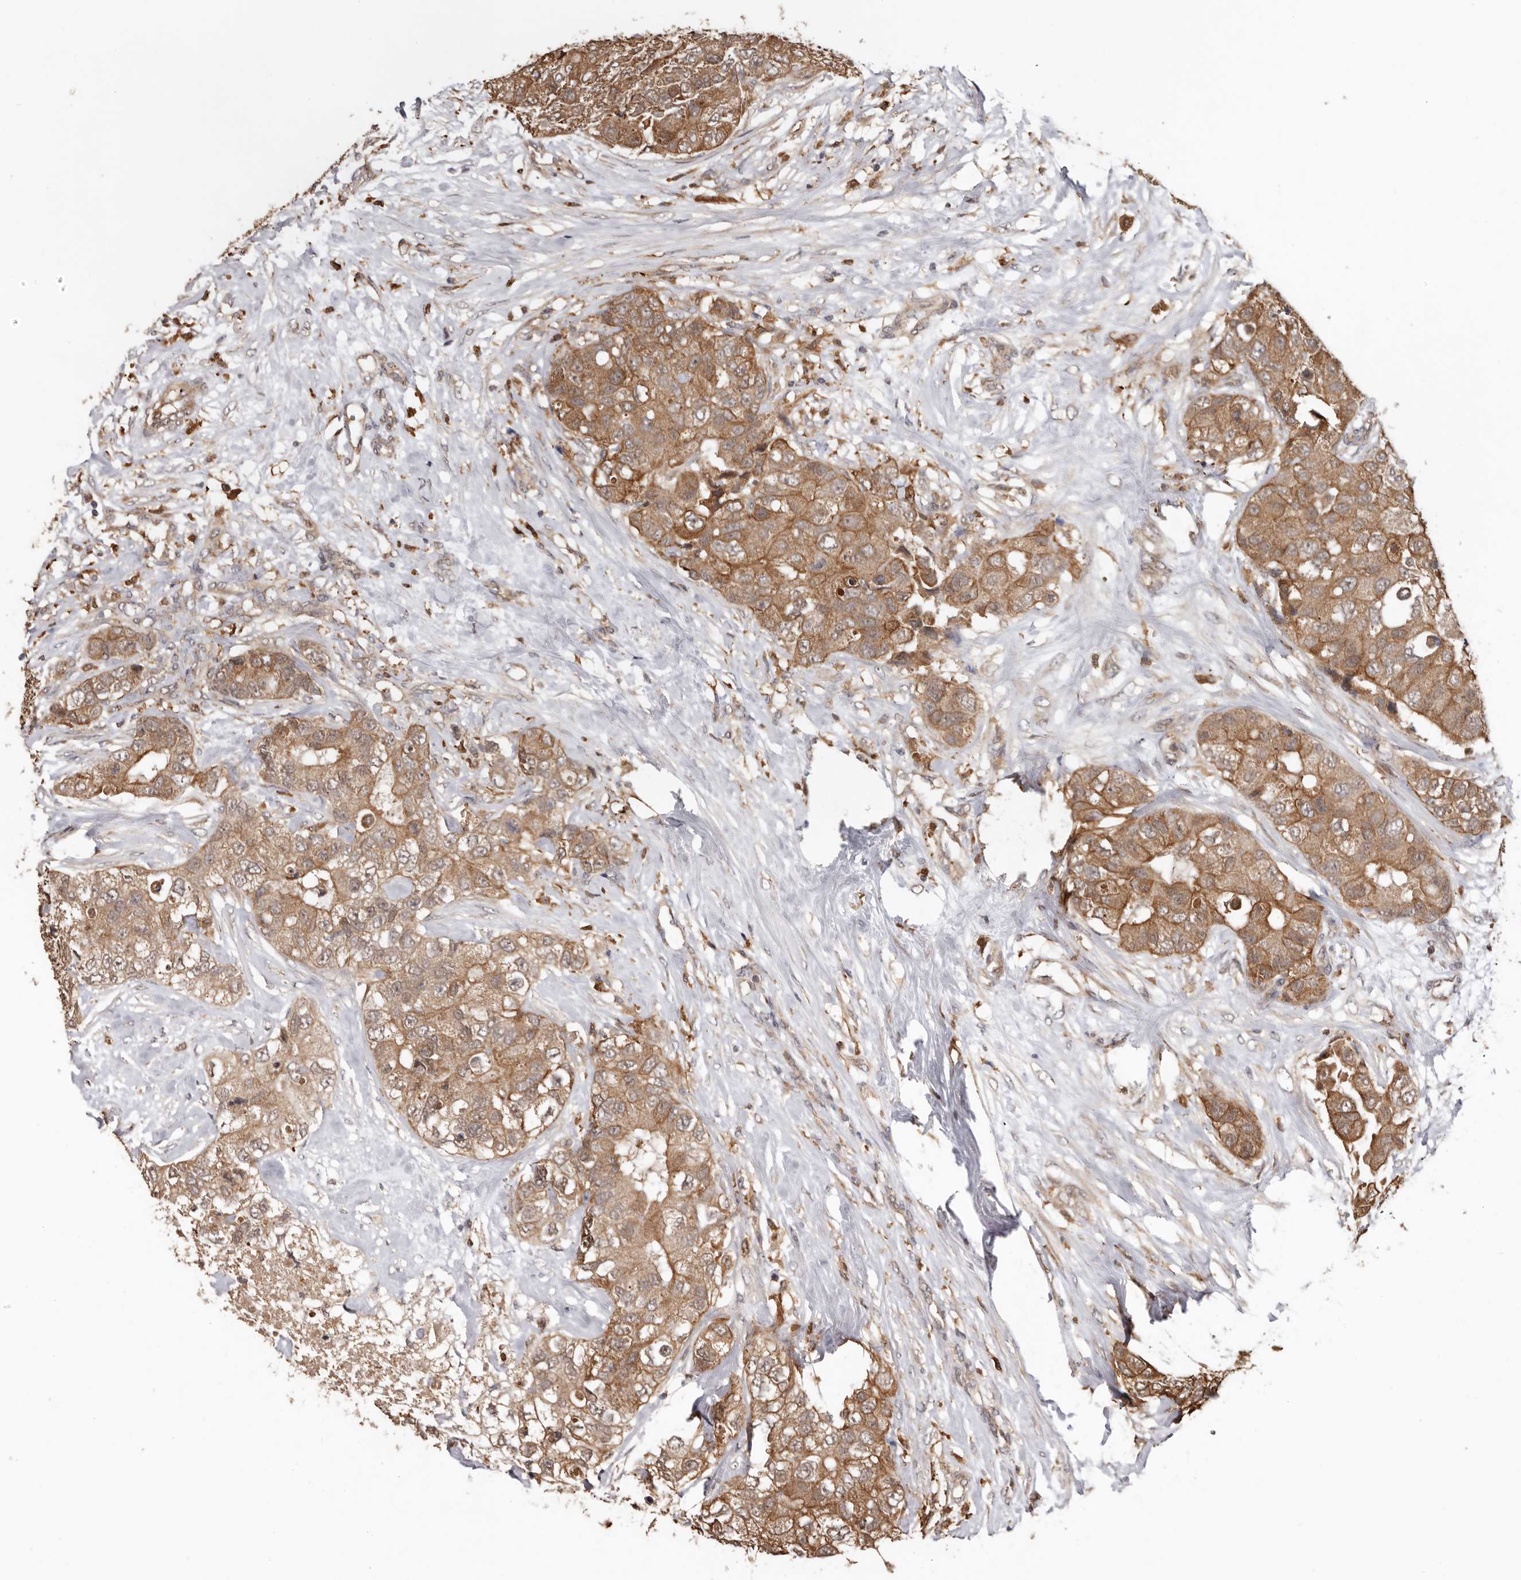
{"staining": {"intensity": "moderate", "quantity": ">75%", "location": "cytoplasmic/membranous"}, "tissue": "breast cancer", "cell_type": "Tumor cells", "image_type": "cancer", "snomed": [{"axis": "morphology", "description": "Duct carcinoma"}, {"axis": "topography", "description": "Breast"}], "caption": "Human breast cancer stained for a protein (brown) reveals moderate cytoplasmic/membranous positive staining in about >75% of tumor cells.", "gene": "RSPO2", "patient": {"sex": "female", "age": 62}}